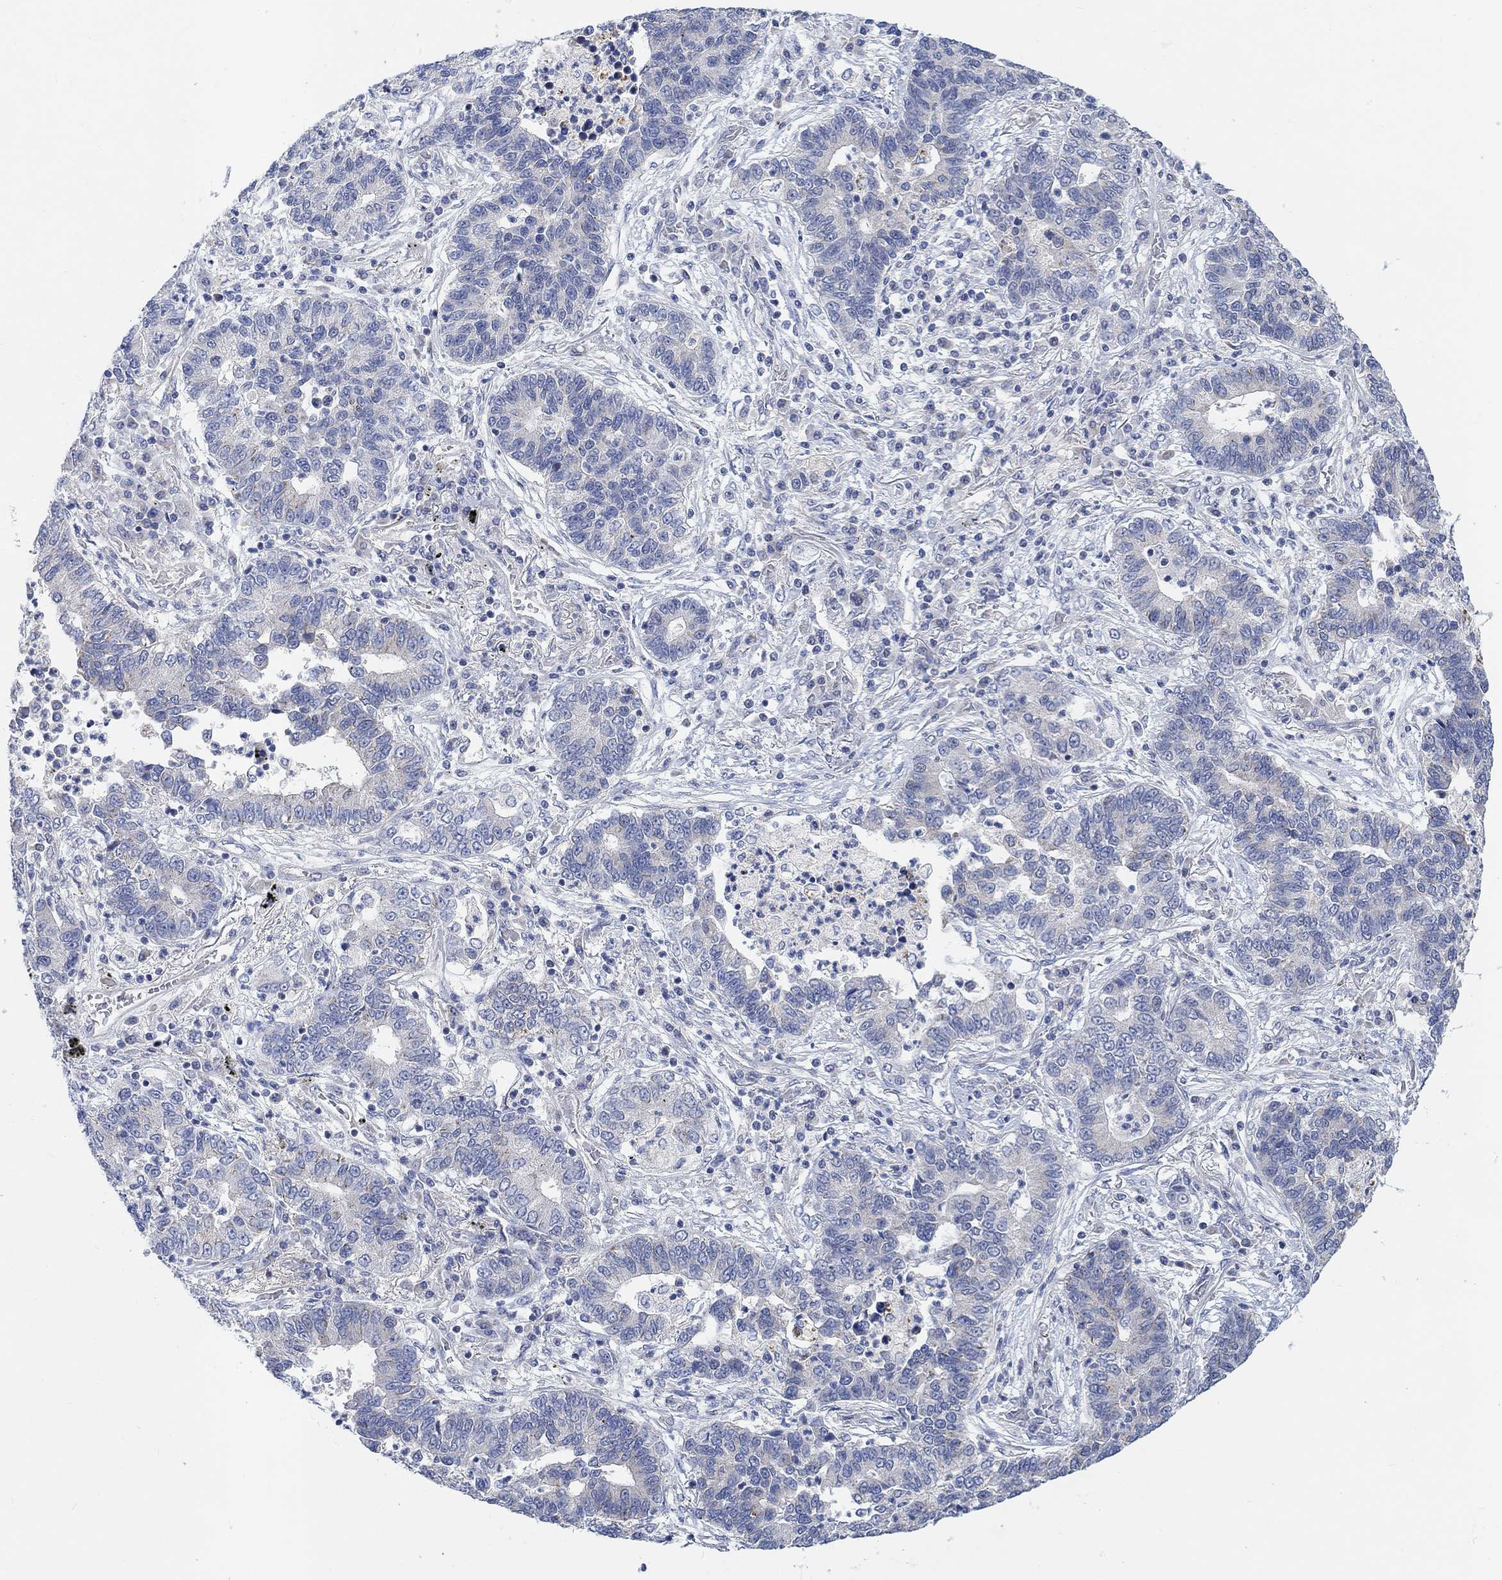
{"staining": {"intensity": "negative", "quantity": "none", "location": "none"}, "tissue": "lung cancer", "cell_type": "Tumor cells", "image_type": "cancer", "snomed": [{"axis": "morphology", "description": "Adenocarcinoma, NOS"}, {"axis": "topography", "description": "Lung"}], "caption": "IHC image of human lung cancer (adenocarcinoma) stained for a protein (brown), which displays no positivity in tumor cells.", "gene": "HCRTR1", "patient": {"sex": "female", "age": 57}}